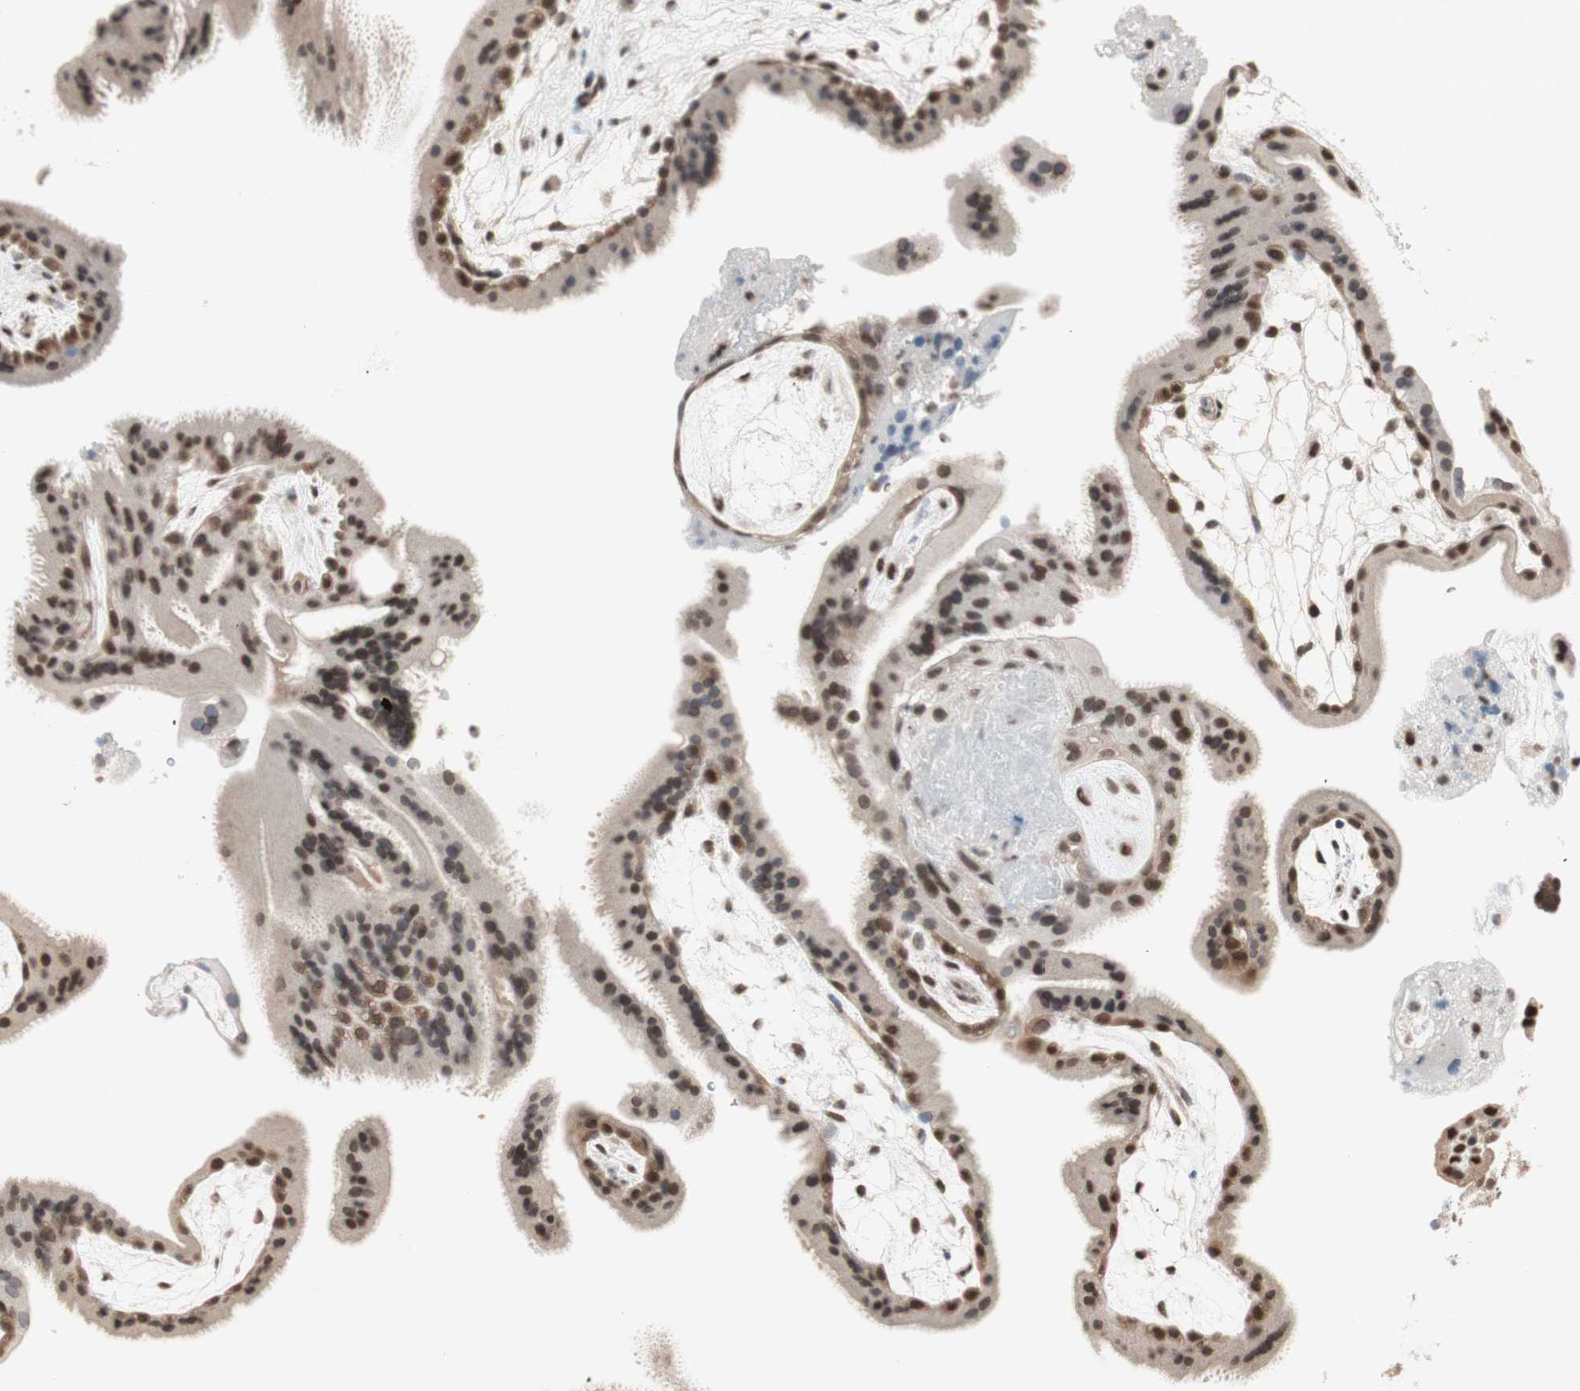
{"staining": {"intensity": "weak", "quantity": "25%-75%", "location": "cytoplasmic/membranous"}, "tissue": "placenta", "cell_type": "Decidual cells", "image_type": "normal", "snomed": [{"axis": "morphology", "description": "Normal tissue, NOS"}, {"axis": "topography", "description": "Placenta"}], "caption": "IHC image of unremarkable placenta: placenta stained using immunohistochemistry displays low levels of weak protein expression localized specifically in the cytoplasmic/membranous of decidual cells, appearing as a cytoplasmic/membranous brown color.", "gene": "UBE2I", "patient": {"sex": "female", "age": 19}}